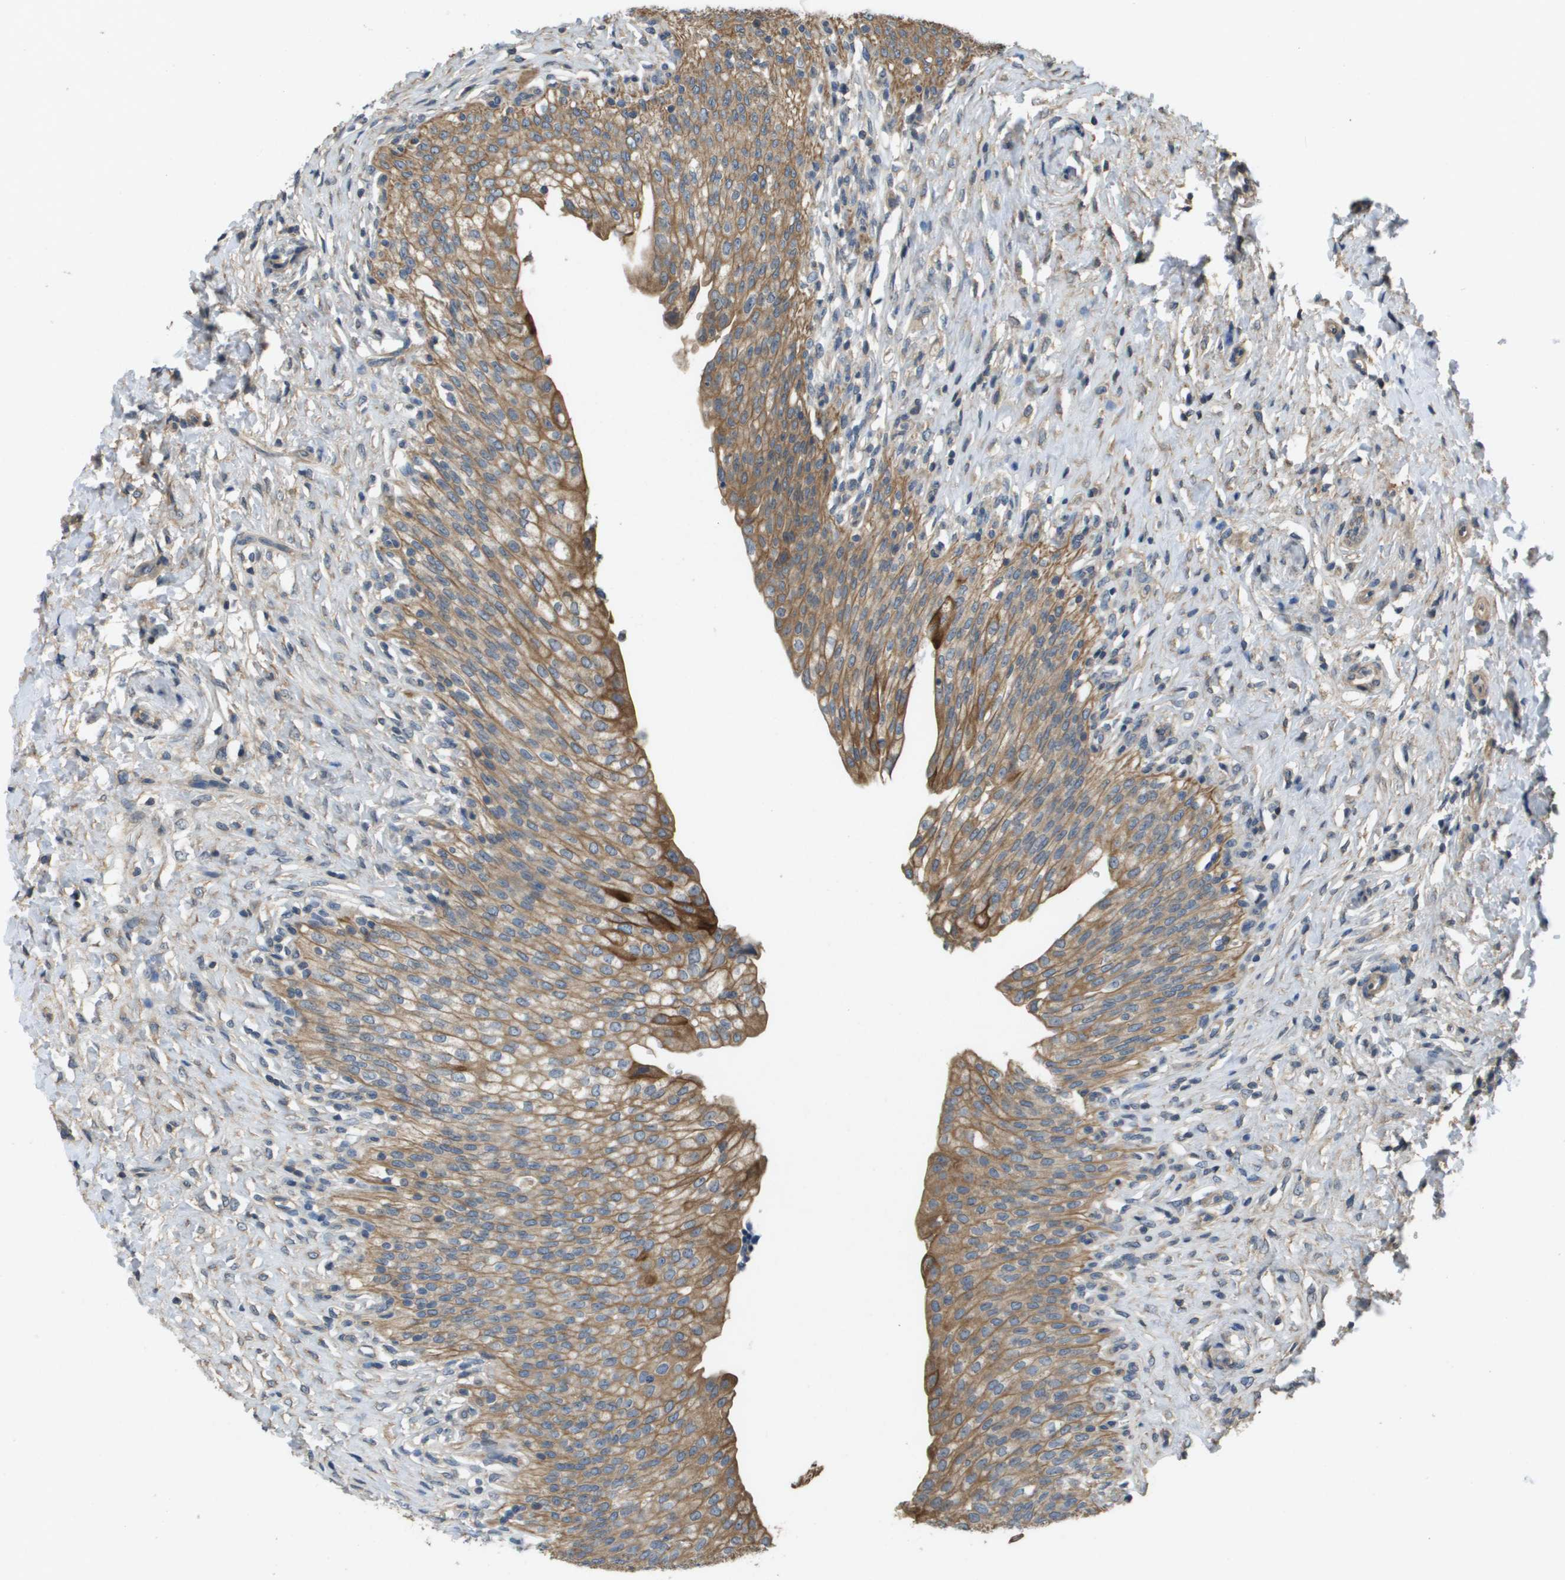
{"staining": {"intensity": "strong", "quantity": ">75%", "location": "cytoplasmic/membranous"}, "tissue": "urinary bladder", "cell_type": "Urothelial cells", "image_type": "normal", "snomed": [{"axis": "morphology", "description": "Urothelial carcinoma, High grade"}, {"axis": "topography", "description": "Urinary bladder"}], "caption": "Urinary bladder was stained to show a protein in brown. There is high levels of strong cytoplasmic/membranous staining in approximately >75% of urothelial cells.", "gene": "KRT23", "patient": {"sex": "male", "age": 46}}